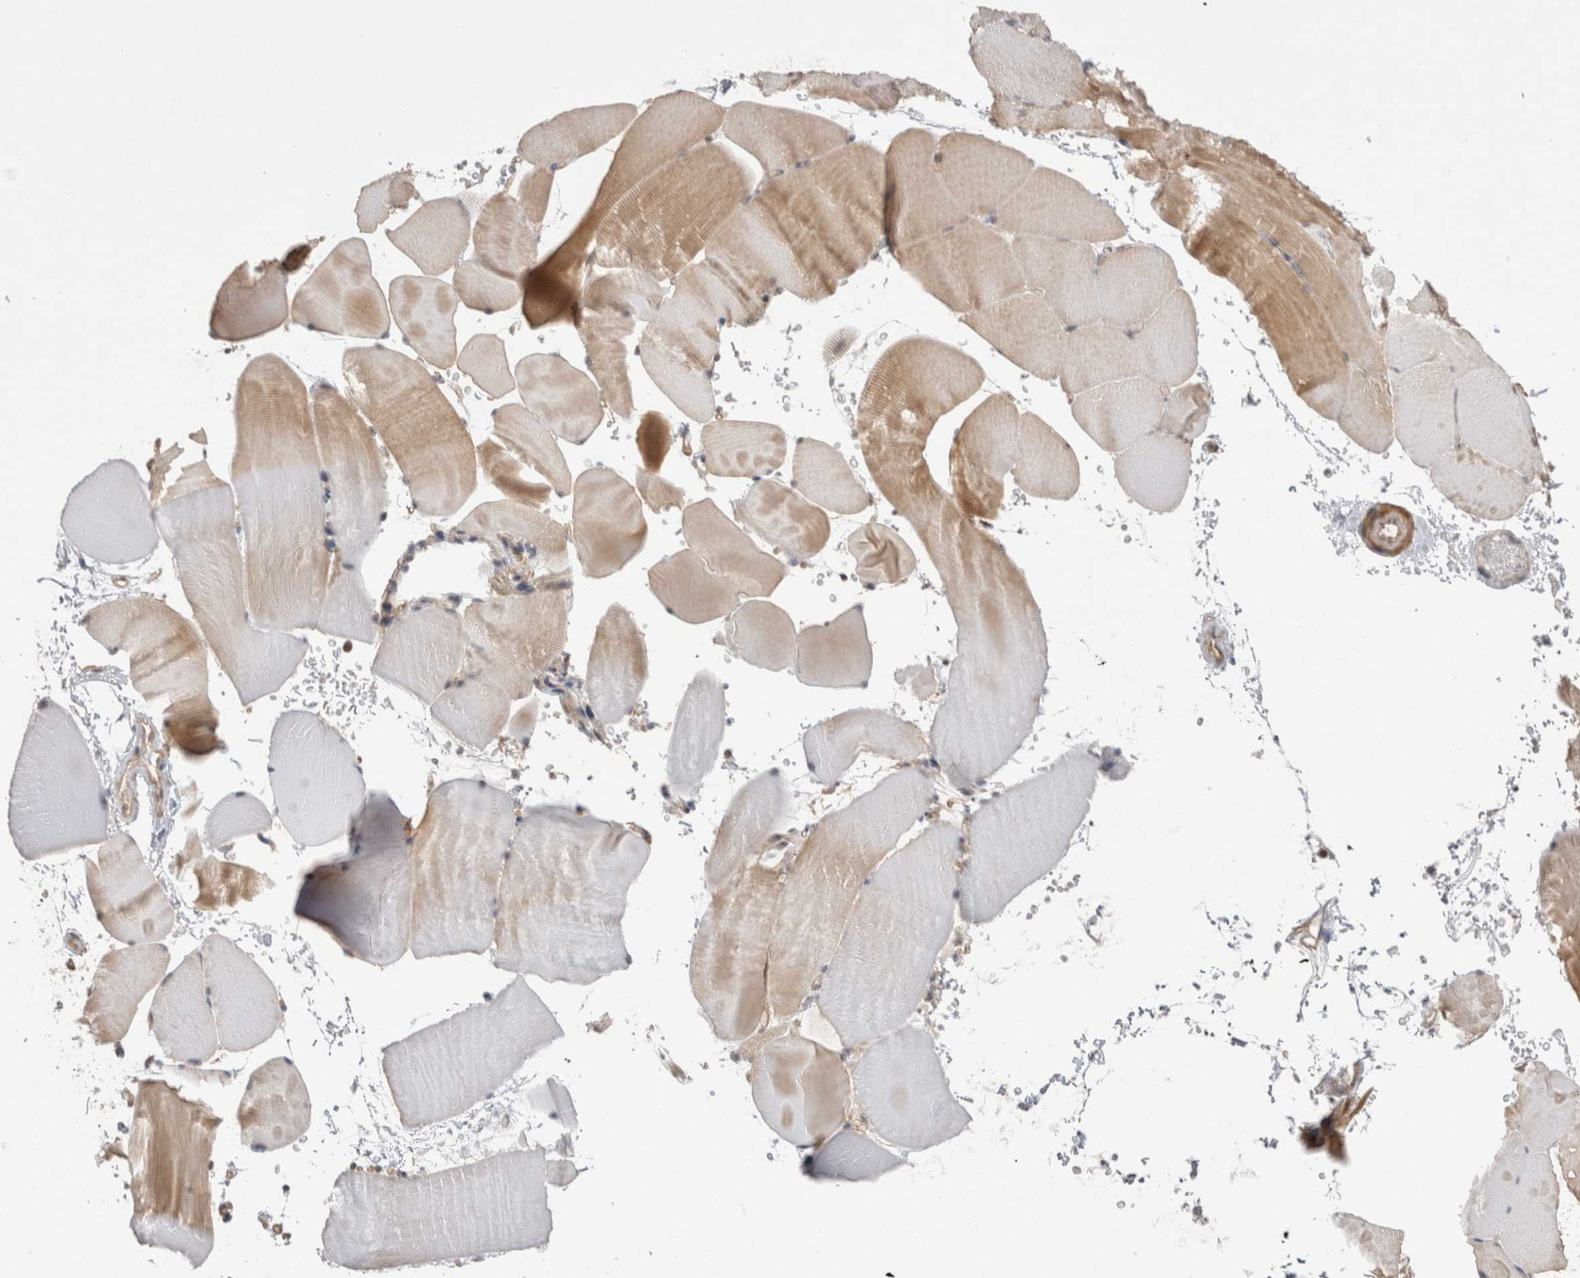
{"staining": {"intensity": "moderate", "quantity": "25%-75%", "location": "cytoplasmic/membranous"}, "tissue": "skeletal muscle", "cell_type": "Myocytes", "image_type": "normal", "snomed": [{"axis": "morphology", "description": "Normal tissue, NOS"}, {"axis": "topography", "description": "Skeletal muscle"}, {"axis": "topography", "description": "Parathyroid gland"}], "caption": "Normal skeletal muscle demonstrates moderate cytoplasmic/membranous positivity in approximately 25%-75% of myocytes, visualized by immunohistochemistry. (DAB = brown stain, brightfield microscopy at high magnification).", "gene": "EXOSC4", "patient": {"sex": "female", "age": 37}}